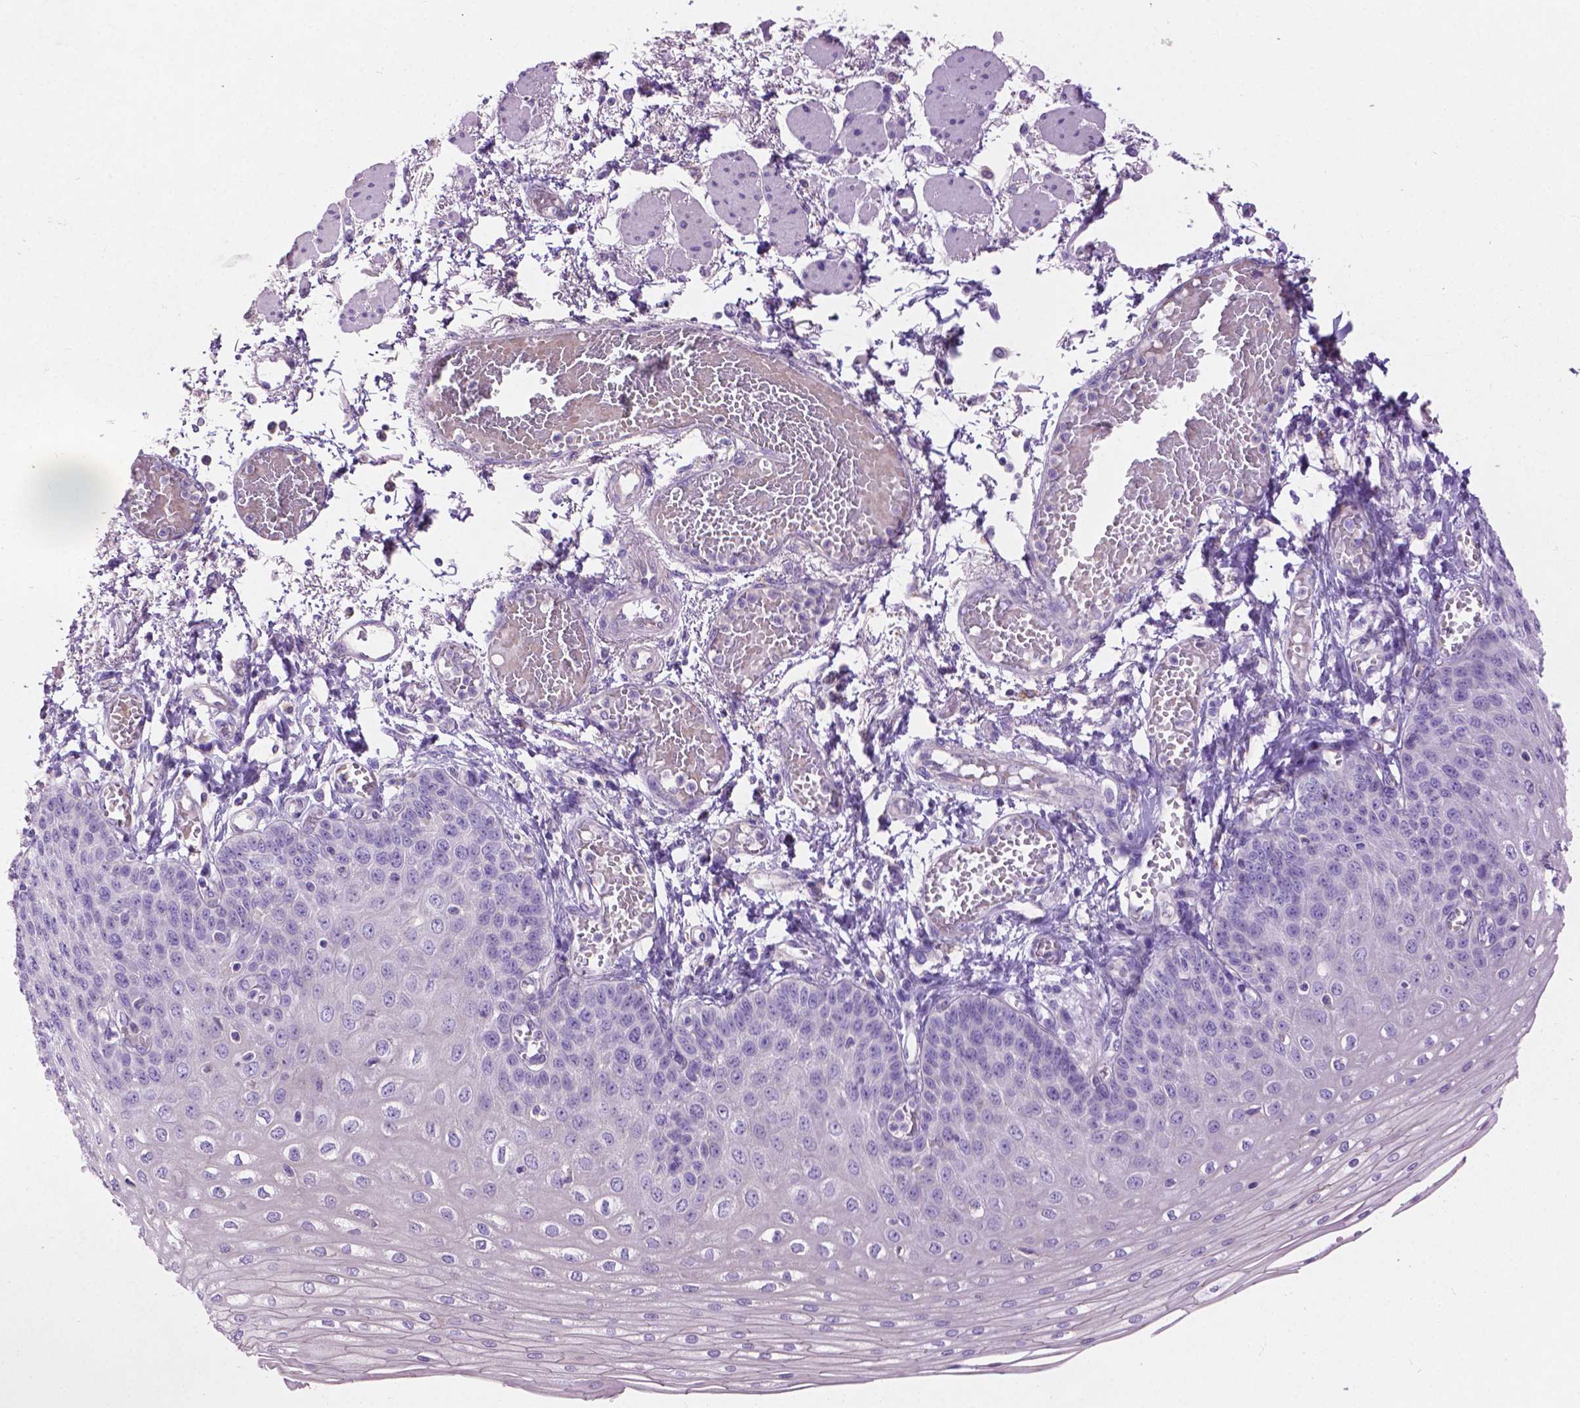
{"staining": {"intensity": "negative", "quantity": "none", "location": "none"}, "tissue": "esophagus", "cell_type": "Squamous epithelial cells", "image_type": "normal", "snomed": [{"axis": "morphology", "description": "Normal tissue, NOS"}, {"axis": "morphology", "description": "Adenocarcinoma, NOS"}, {"axis": "topography", "description": "Esophagus"}], "caption": "Human esophagus stained for a protein using immunohistochemistry demonstrates no positivity in squamous epithelial cells.", "gene": "NOXO1", "patient": {"sex": "male", "age": 81}}